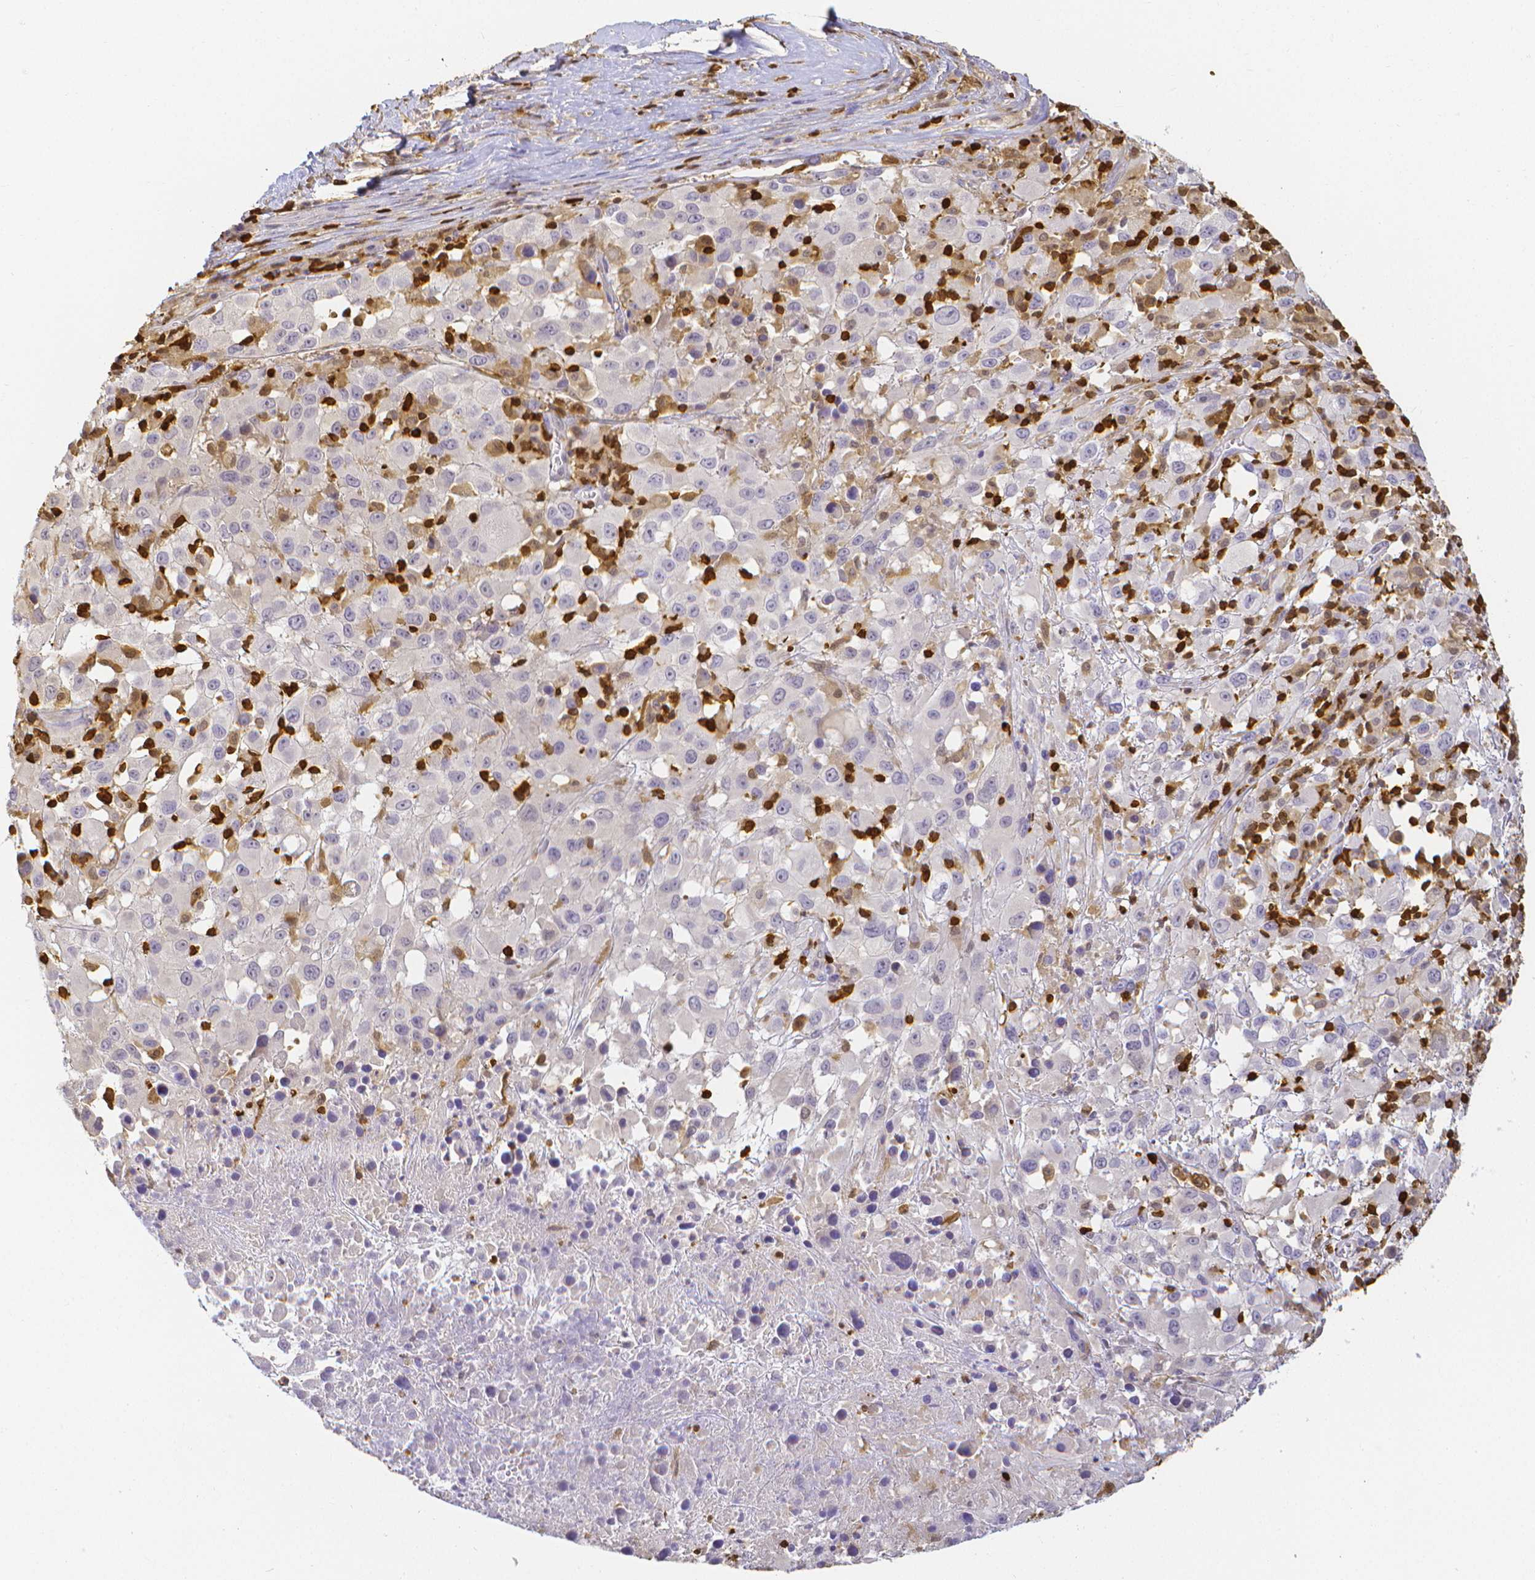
{"staining": {"intensity": "negative", "quantity": "none", "location": "none"}, "tissue": "melanoma", "cell_type": "Tumor cells", "image_type": "cancer", "snomed": [{"axis": "morphology", "description": "Malignant melanoma, Metastatic site"}, {"axis": "topography", "description": "Soft tissue"}], "caption": "High magnification brightfield microscopy of malignant melanoma (metastatic site) stained with DAB (brown) and counterstained with hematoxylin (blue): tumor cells show no significant positivity.", "gene": "COTL1", "patient": {"sex": "male", "age": 50}}